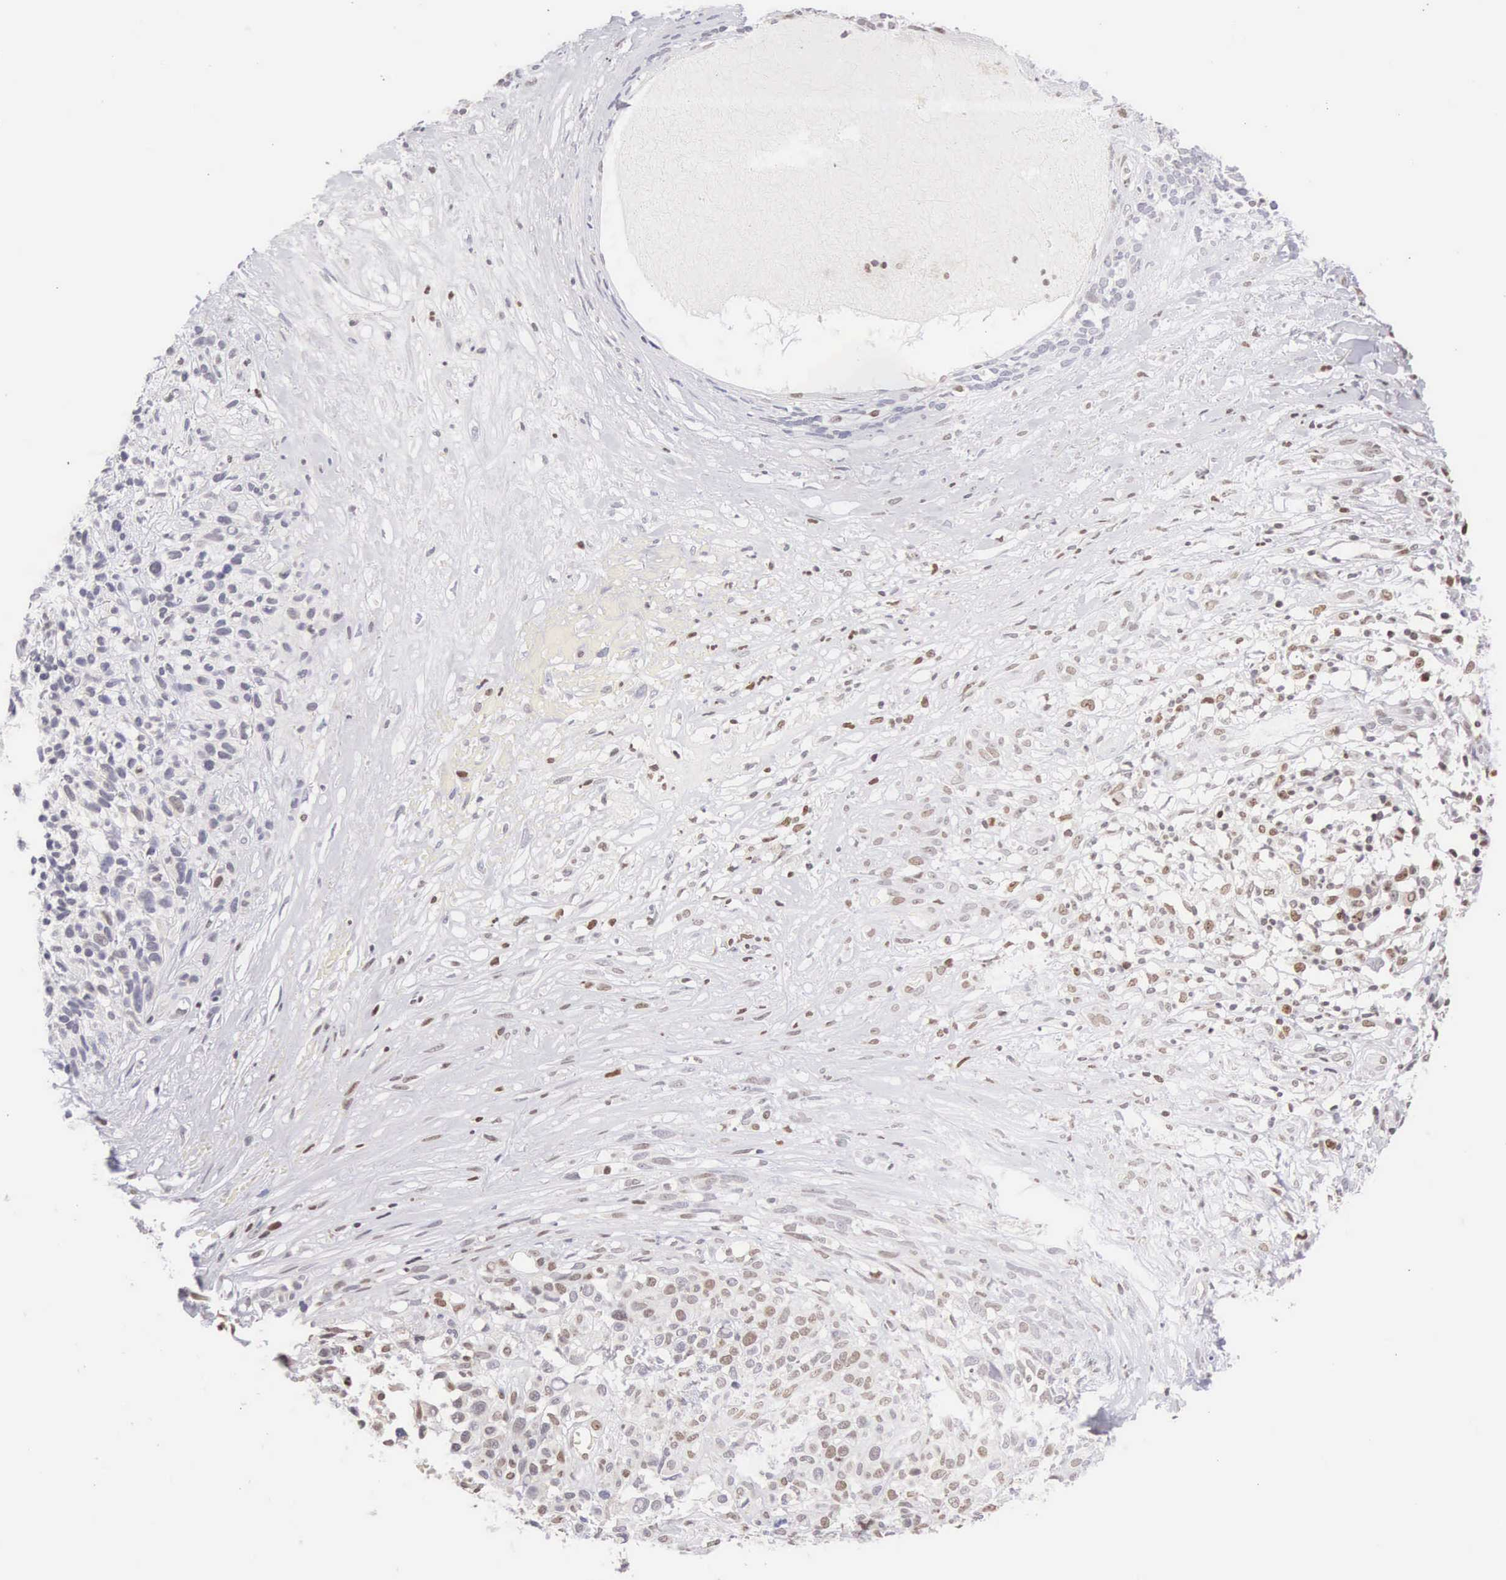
{"staining": {"intensity": "weak", "quantity": "25%-75%", "location": "nuclear"}, "tissue": "melanoma", "cell_type": "Tumor cells", "image_type": "cancer", "snomed": [{"axis": "morphology", "description": "Malignant melanoma, NOS"}, {"axis": "topography", "description": "Skin"}], "caption": "Immunohistochemistry (IHC) photomicrograph of neoplastic tissue: human malignant melanoma stained using immunohistochemistry displays low levels of weak protein expression localized specifically in the nuclear of tumor cells, appearing as a nuclear brown color.", "gene": "VRK1", "patient": {"sex": "female", "age": 85}}